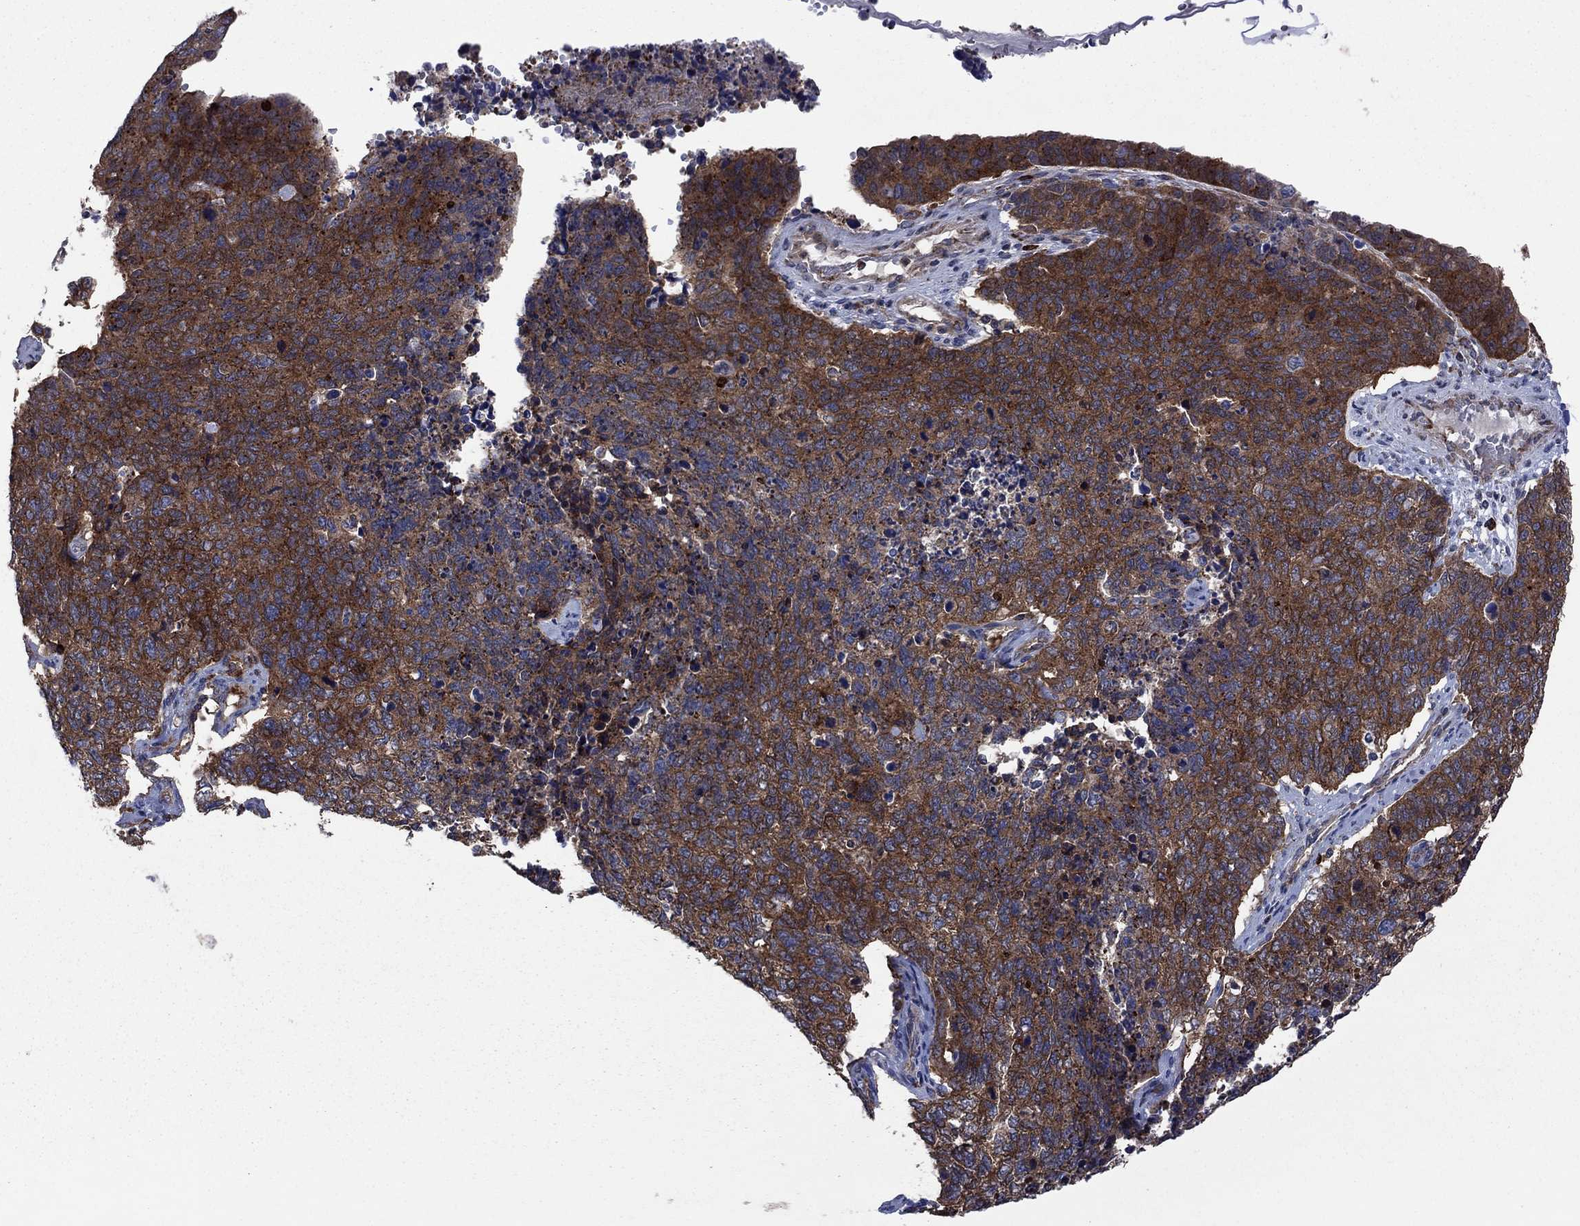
{"staining": {"intensity": "strong", "quantity": ">75%", "location": "cytoplasmic/membranous"}, "tissue": "cervical cancer", "cell_type": "Tumor cells", "image_type": "cancer", "snomed": [{"axis": "morphology", "description": "Squamous cell carcinoma, NOS"}, {"axis": "topography", "description": "Cervix"}], "caption": "An immunohistochemistry image of tumor tissue is shown. Protein staining in brown highlights strong cytoplasmic/membranous positivity in squamous cell carcinoma (cervical) within tumor cells.", "gene": "MEA1", "patient": {"sex": "female", "age": 63}}